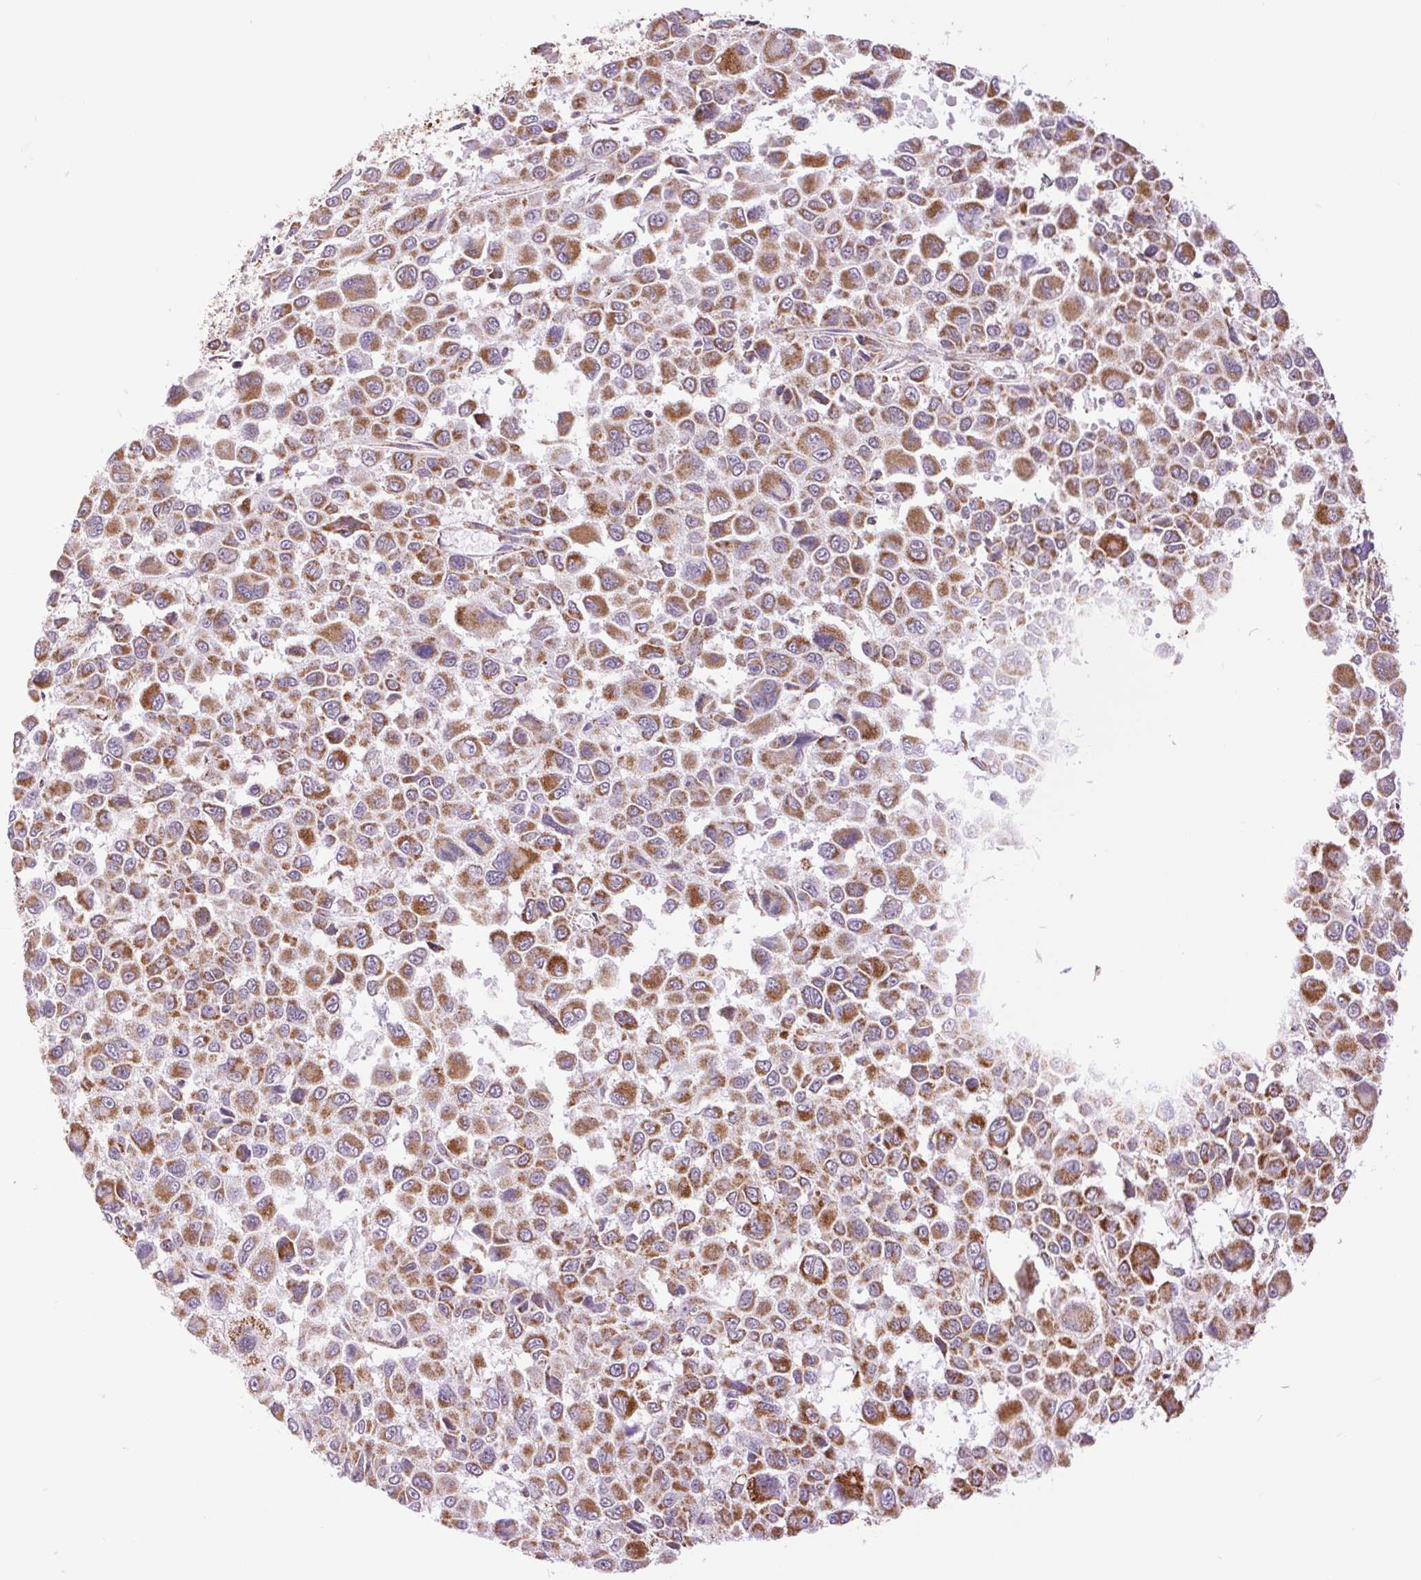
{"staining": {"intensity": "strong", "quantity": ">75%", "location": "cytoplasmic/membranous"}, "tissue": "melanoma", "cell_type": "Tumor cells", "image_type": "cancer", "snomed": [{"axis": "morphology", "description": "Malignant melanoma, NOS"}, {"axis": "topography", "description": "Skin"}], "caption": "There is high levels of strong cytoplasmic/membranous staining in tumor cells of malignant melanoma, as demonstrated by immunohistochemical staining (brown color).", "gene": "ATP5PB", "patient": {"sex": "female", "age": 66}}